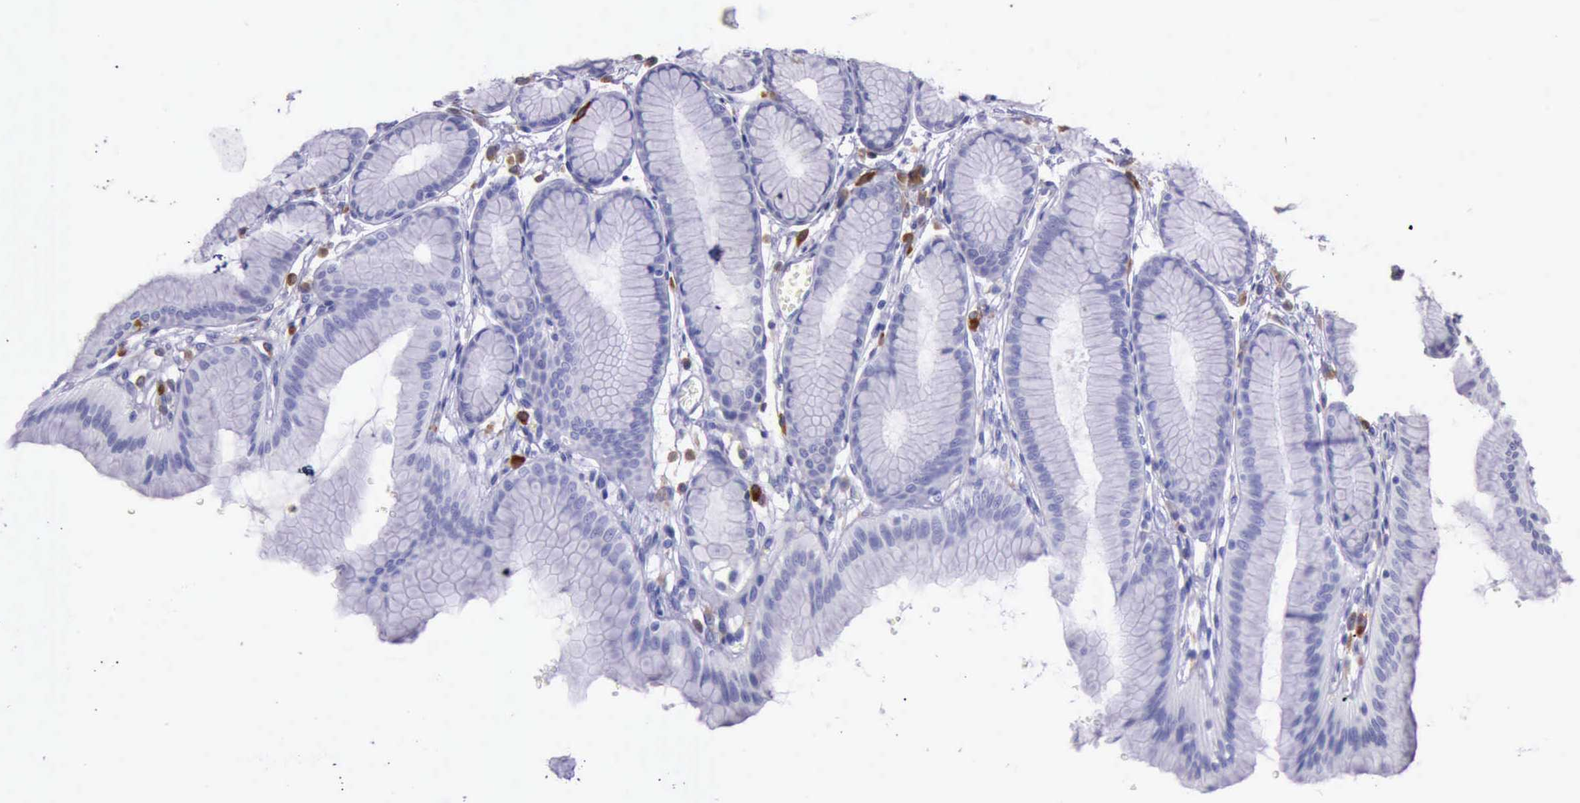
{"staining": {"intensity": "negative", "quantity": "none", "location": "none"}, "tissue": "stomach", "cell_type": "Glandular cells", "image_type": "normal", "snomed": [{"axis": "morphology", "description": "Normal tissue, NOS"}, {"axis": "topography", "description": "Stomach"}], "caption": "High power microscopy micrograph of an IHC image of normal stomach, revealing no significant positivity in glandular cells. (DAB immunohistochemistry (IHC) visualized using brightfield microscopy, high magnification).", "gene": "BTK", "patient": {"sex": "male", "age": 42}}